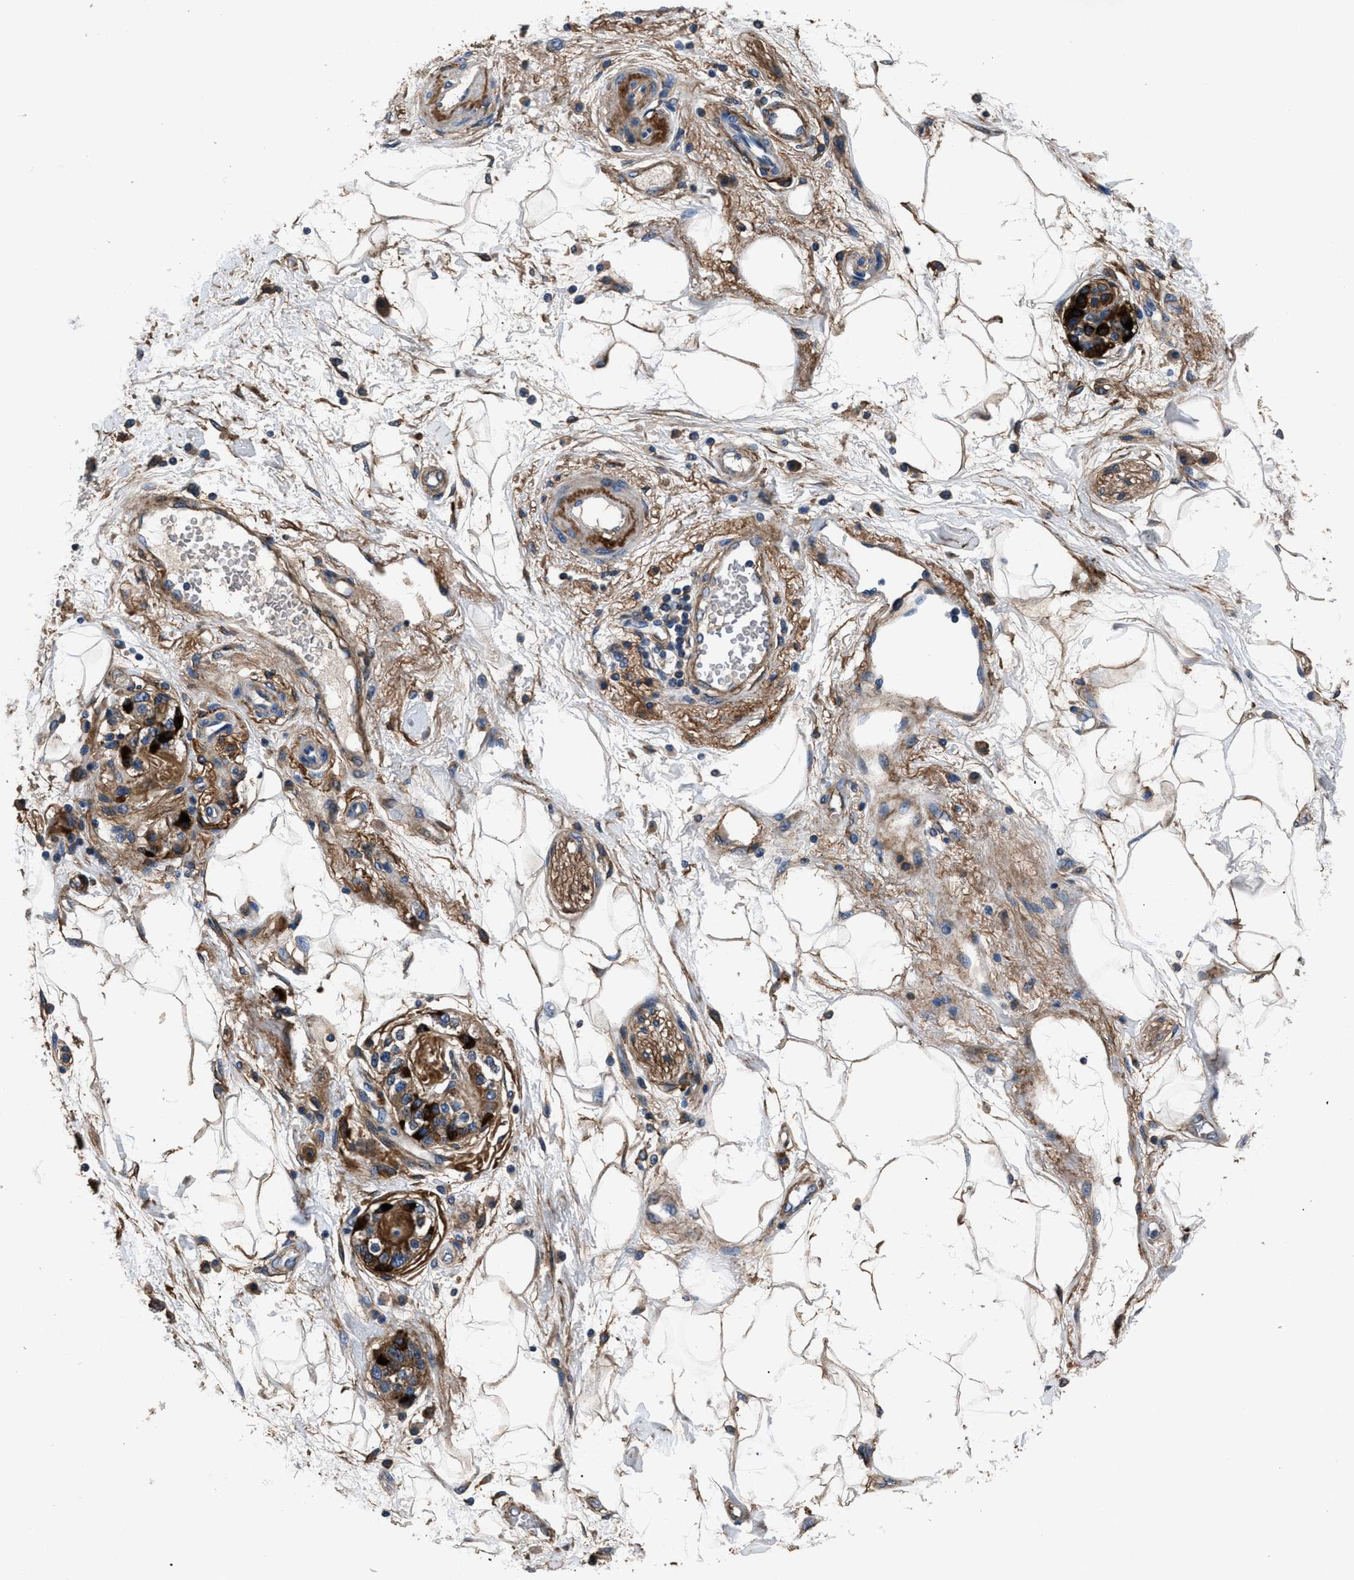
{"staining": {"intensity": "moderate", "quantity": ">75%", "location": "cytoplasmic/membranous"}, "tissue": "adipose tissue", "cell_type": "Adipocytes", "image_type": "normal", "snomed": [{"axis": "morphology", "description": "Normal tissue, NOS"}, {"axis": "morphology", "description": "Adenocarcinoma, NOS"}, {"axis": "topography", "description": "Duodenum"}, {"axis": "topography", "description": "Peripheral nerve tissue"}], "caption": "Adipose tissue was stained to show a protein in brown. There is medium levels of moderate cytoplasmic/membranous positivity in approximately >75% of adipocytes. Using DAB (3,3'-diaminobenzidine) (brown) and hematoxylin (blue) stains, captured at high magnification using brightfield microscopy.", "gene": "CD276", "patient": {"sex": "female", "age": 60}}